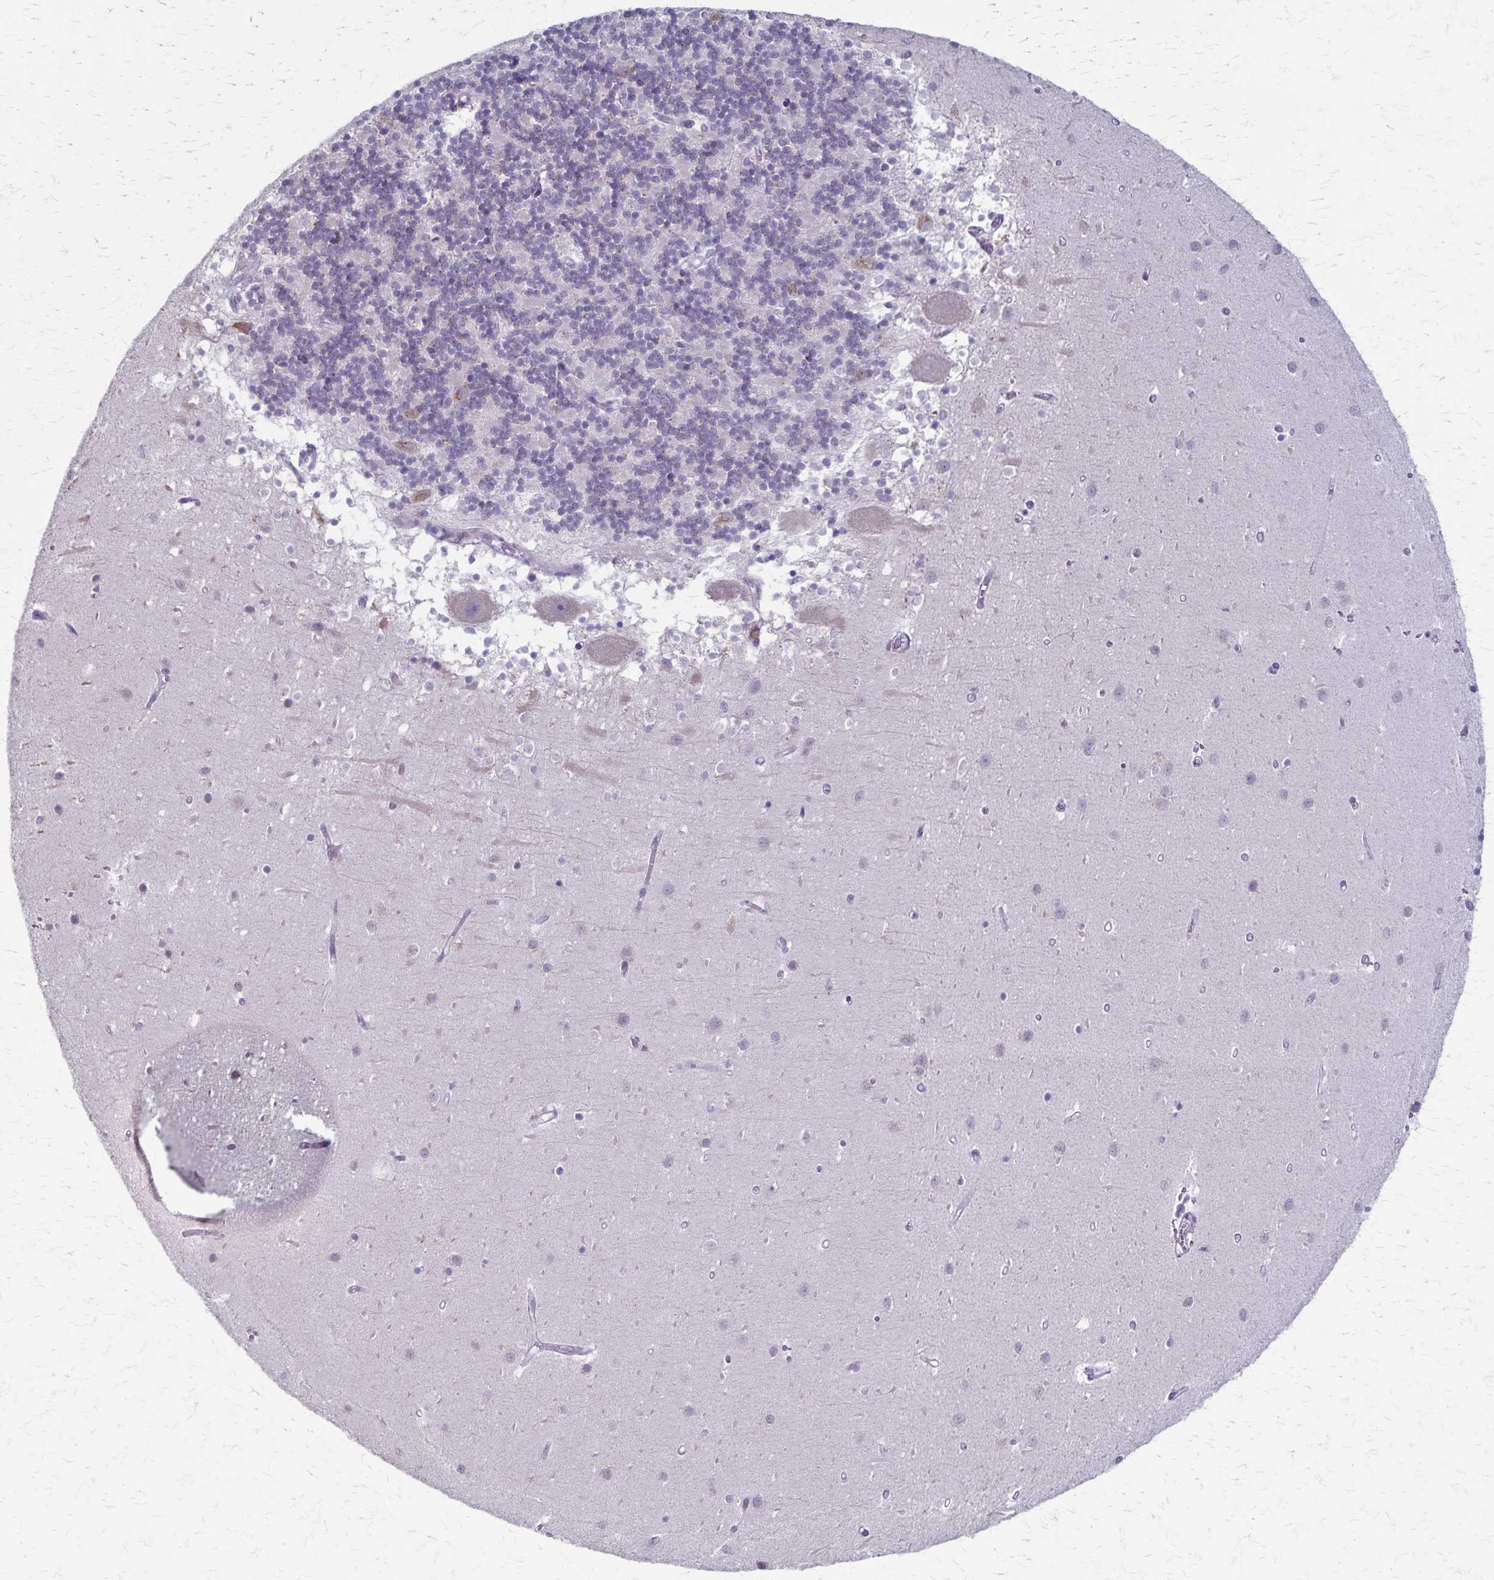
{"staining": {"intensity": "negative", "quantity": "none", "location": "none"}, "tissue": "cerebellum", "cell_type": "Cells in granular layer", "image_type": "normal", "snomed": [{"axis": "morphology", "description": "Normal tissue, NOS"}, {"axis": "topography", "description": "Cerebellum"}], "caption": "Immunohistochemistry (IHC) micrograph of benign cerebellum: human cerebellum stained with DAB reveals no significant protein staining in cells in granular layer. (Immunohistochemistry (IHC), brightfield microscopy, high magnification).", "gene": "MCFD2", "patient": {"sex": "male", "age": 54}}